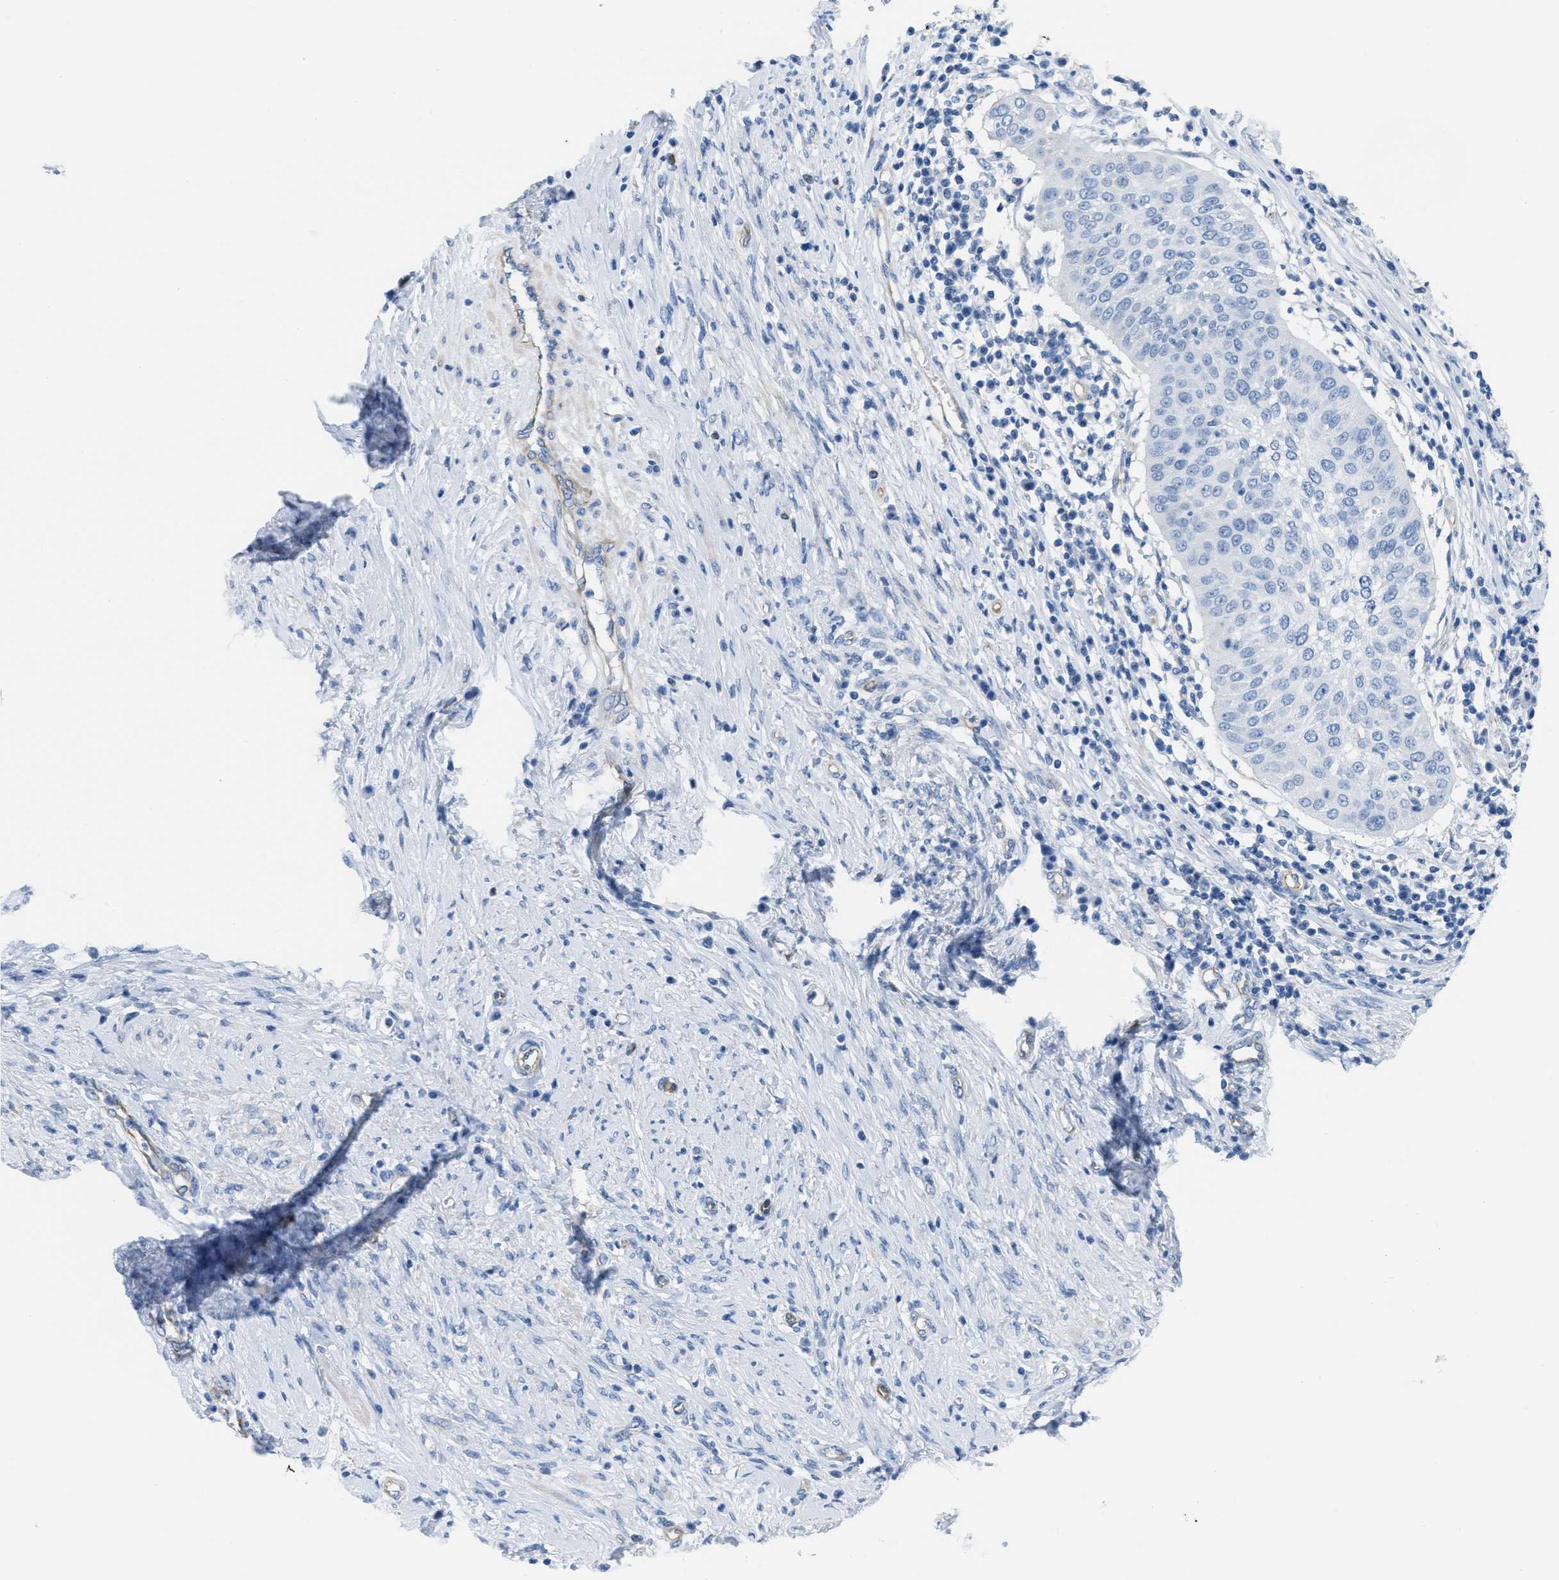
{"staining": {"intensity": "negative", "quantity": "none", "location": "none"}, "tissue": "cervical cancer", "cell_type": "Tumor cells", "image_type": "cancer", "snomed": [{"axis": "morphology", "description": "Normal tissue, NOS"}, {"axis": "morphology", "description": "Squamous cell carcinoma, NOS"}, {"axis": "topography", "description": "Cervix"}], "caption": "A photomicrograph of human cervical squamous cell carcinoma is negative for staining in tumor cells.", "gene": "SLC12A1", "patient": {"sex": "female", "age": 39}}